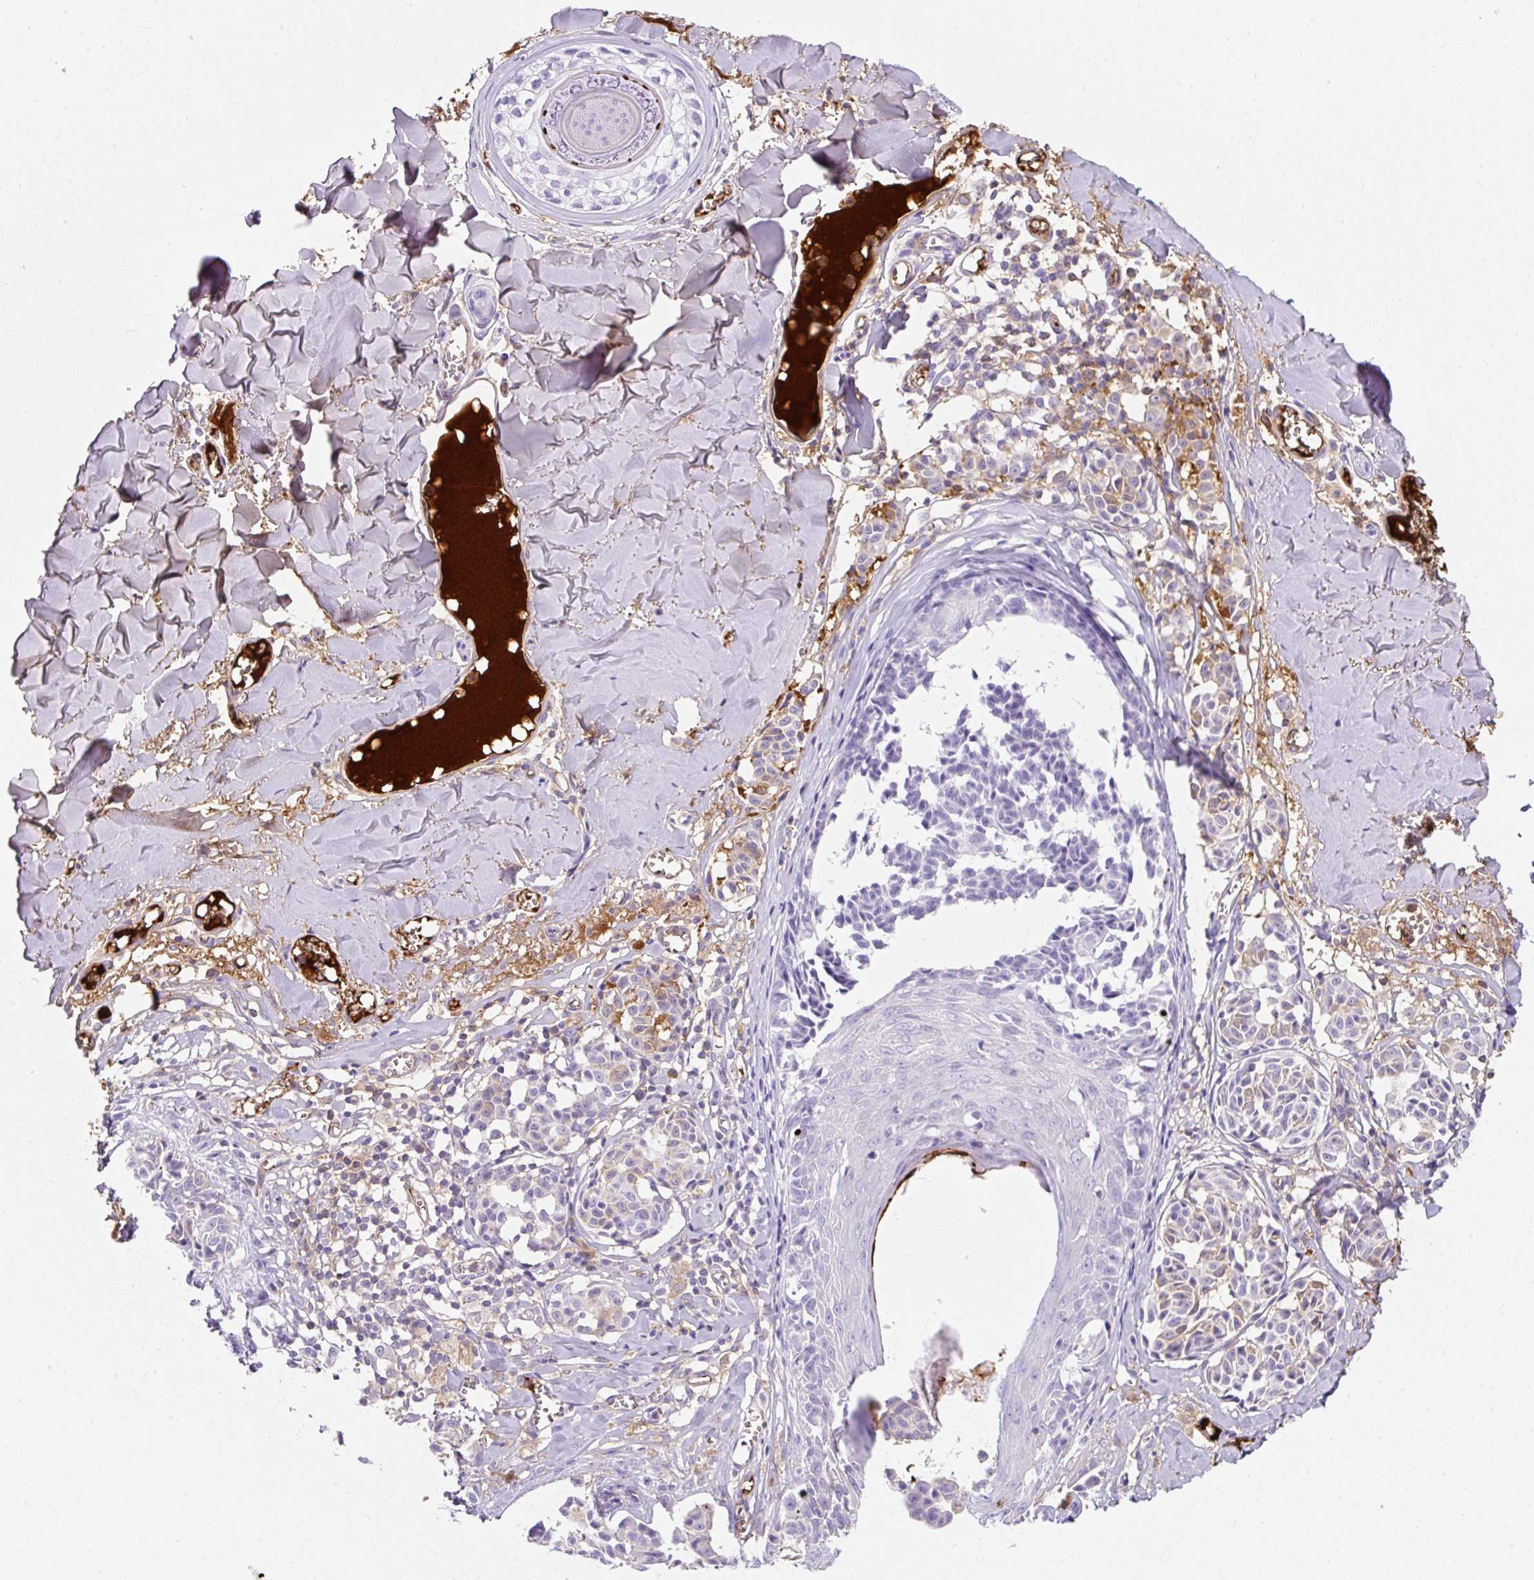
{"staining": {"intensity": "negative", "quantity": "none", "location": "none"}, "tissue": "melanoma", "cell_type": "Tumor cells", "image_type": "cancer", "snomed": [{"axis": "morphology", "description": "Malignant melanoma, NOS"}, {"axis": "topography", "description": "Skin"}], "caption": "This is an immunohistochemistry (IHC) image of malignant melanoma. There is no expression in tumor cells.", "gene": "APOC4-APOC2", "patient": {"sex": "female", "age": 43}}